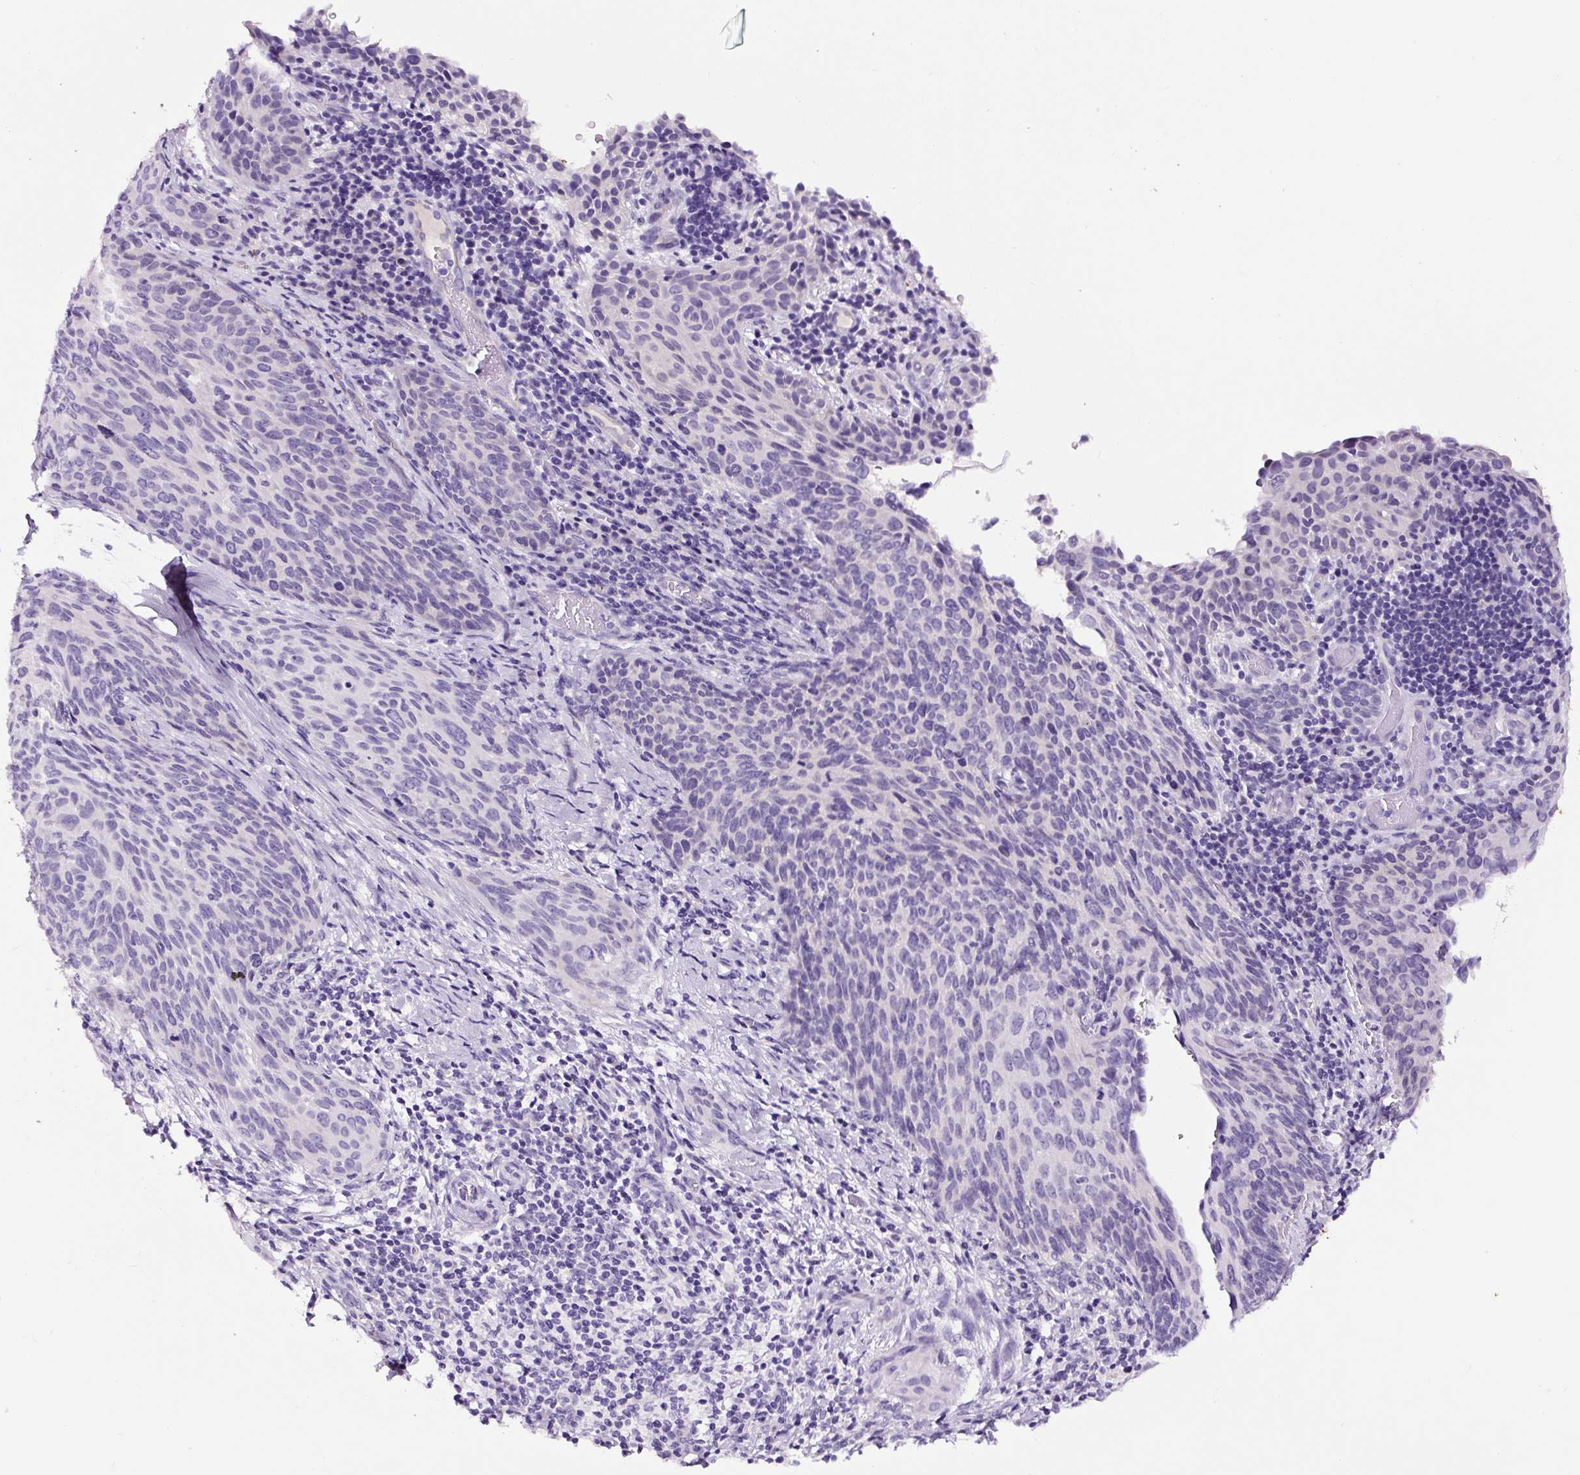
{"staining": {"intensity": "negative", "quantity": "none", "location": "none"}, "tissue": "cervical cancer", "cell_type": "Tumor cells", "image_type": "cancer", "snomed": [{"axis": "morphology", "description": "Squamous cell carcinoma, NOS"}, {"axis": "morphology", "description": "Adenocarcinoma, NOS"}, {"axis": "topography", "description": "Cervix"}], "caption": "Tumor cells show no significant protein positivity in cervical adenocarcinoma.", "gene": "SP8", "patient": {"sex": "female", "age": 52}}